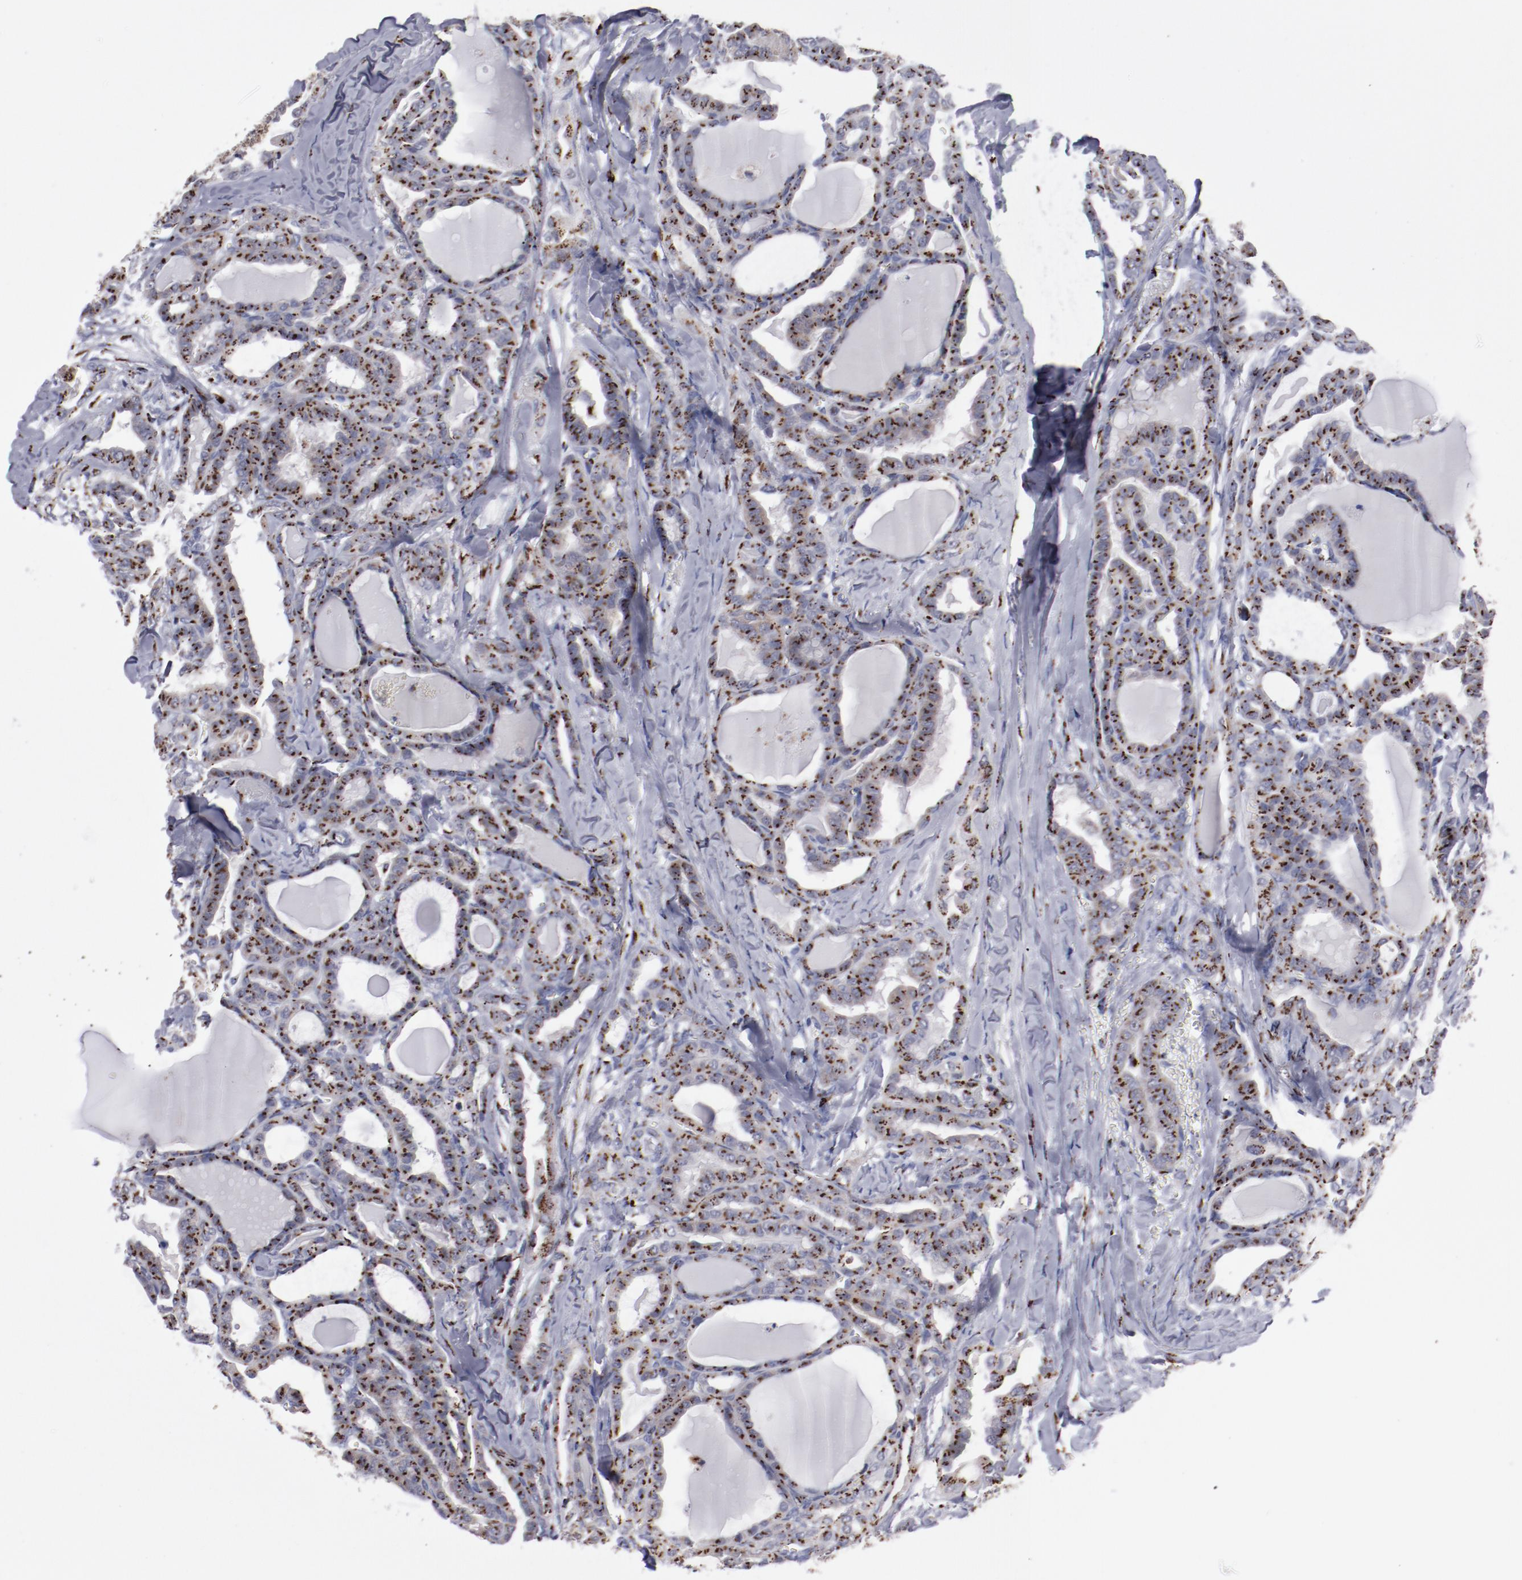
{"staining": {"intensity": "strong", "quantity": ">75%", "location": "cytoplasmic/membranous"}, "tissue": "thyroid cancer", "cell_type": "Tumor cells", "image_type": "cancer", "snomed": [{"axis": "morphology", "description": "Carcinoma, NOS"}, {"axis": "topography", "description": "Thyroid gland"}], "caption": "Thyroid carcinoma was stained to show a protein in brown. There is high levels of strong cytoplasmic/membranous positivity in about >75% of tumor cells.", "gene": "GOLIM4", "patient": {"sex": "female", "age": 91}}